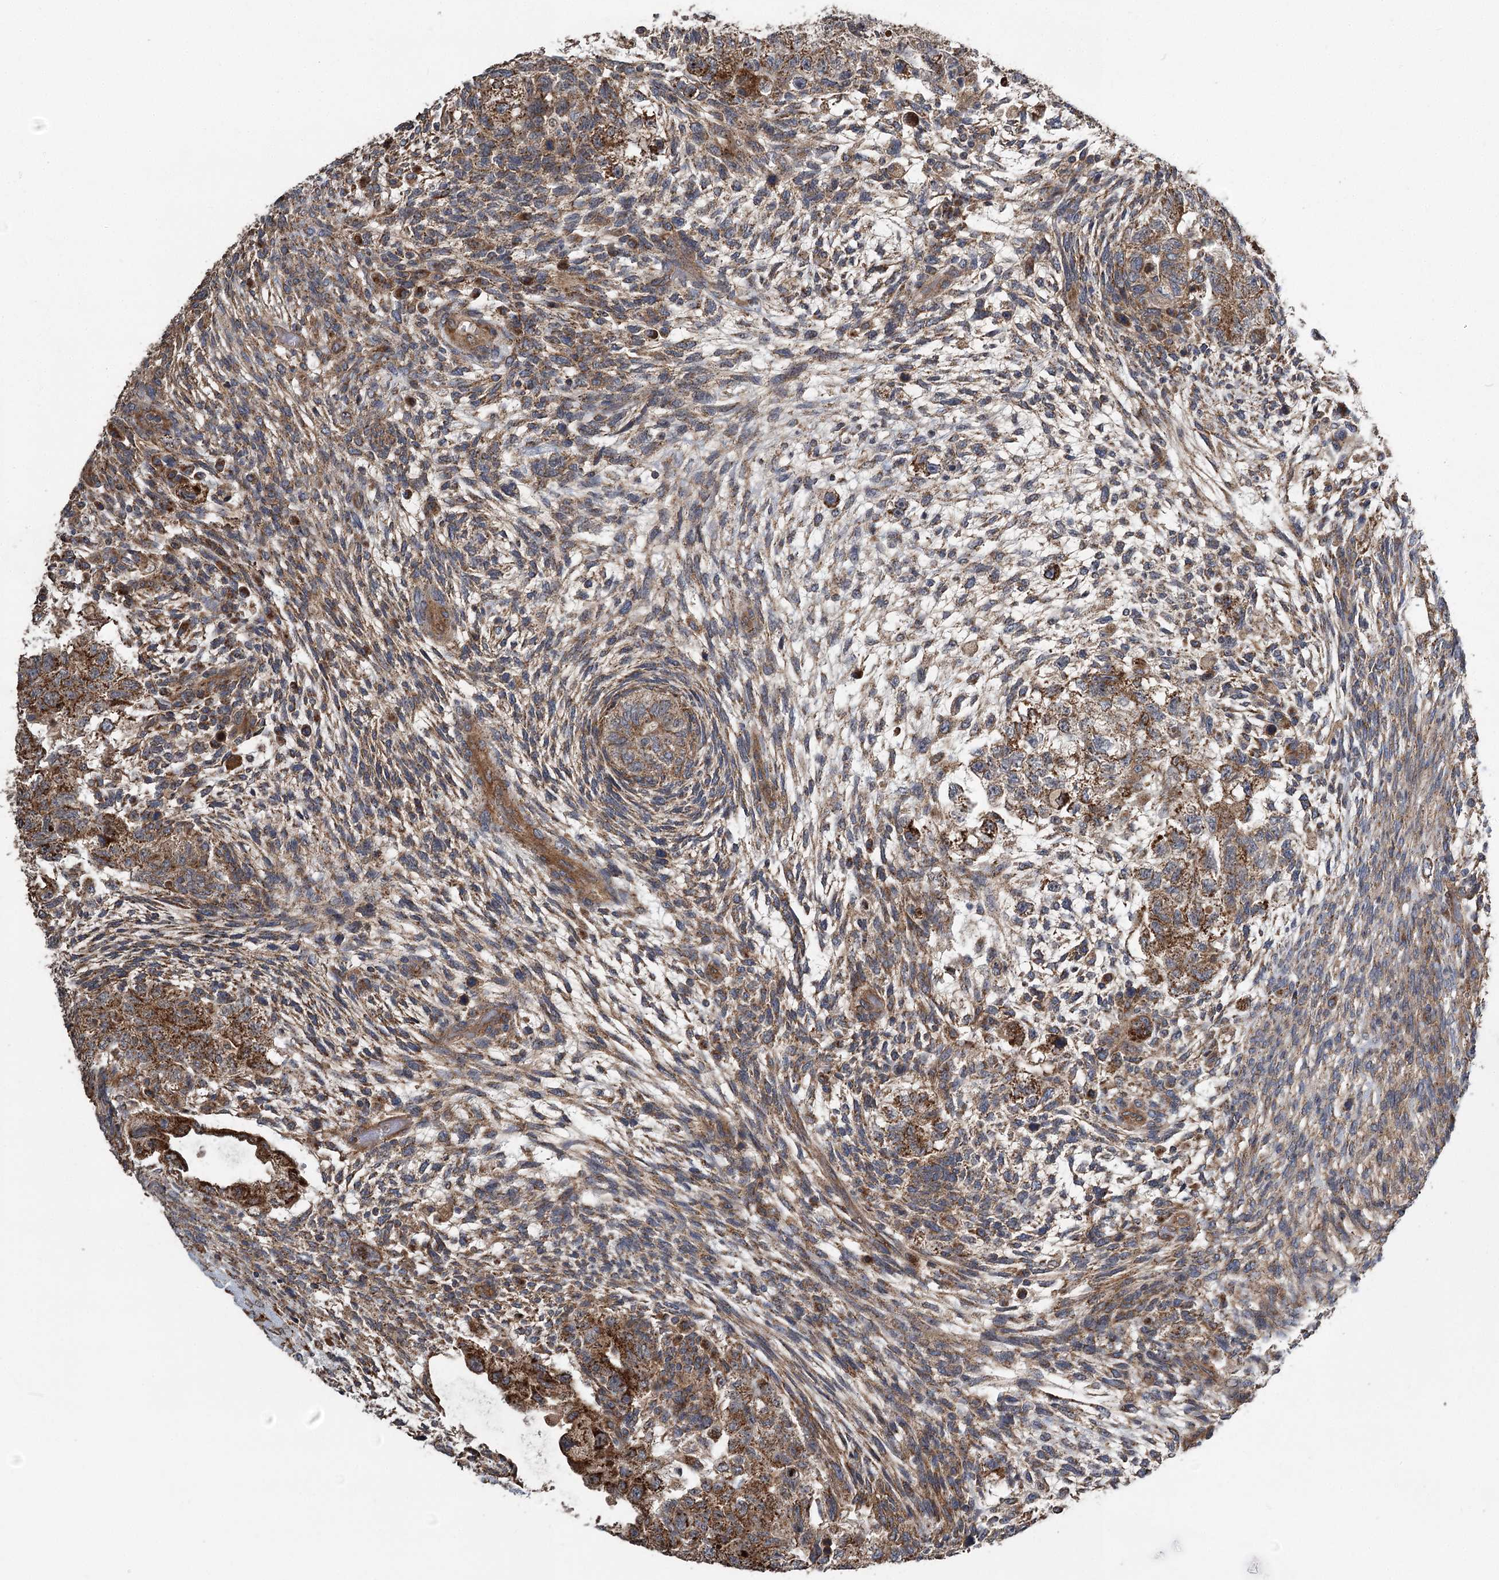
{"staining": {"intensity": "strong", "quantity": ">75%", "location": "cytoplasmic/membranous"}, "tissue": "testis cancer", "cell_type": "Tumor cells", "image_type": "cancer", "snomed": [{"axis": "morphology", "description": "Normal tissue, NOS"}, {"axis": "morphology", "description": "Carcinoma, Embryonal, NOS"}, {"axis": "topography", "description": "Testis"}], "caption": "Brown immunohistochemical staining in testis cancer (embryonal carcinoma) demonstrates strong cytoplasmic/membranous positivity in about >75% of tumor cells.", "gene": "RWDD4", "patient": {"sex": "male", "age": 36}}